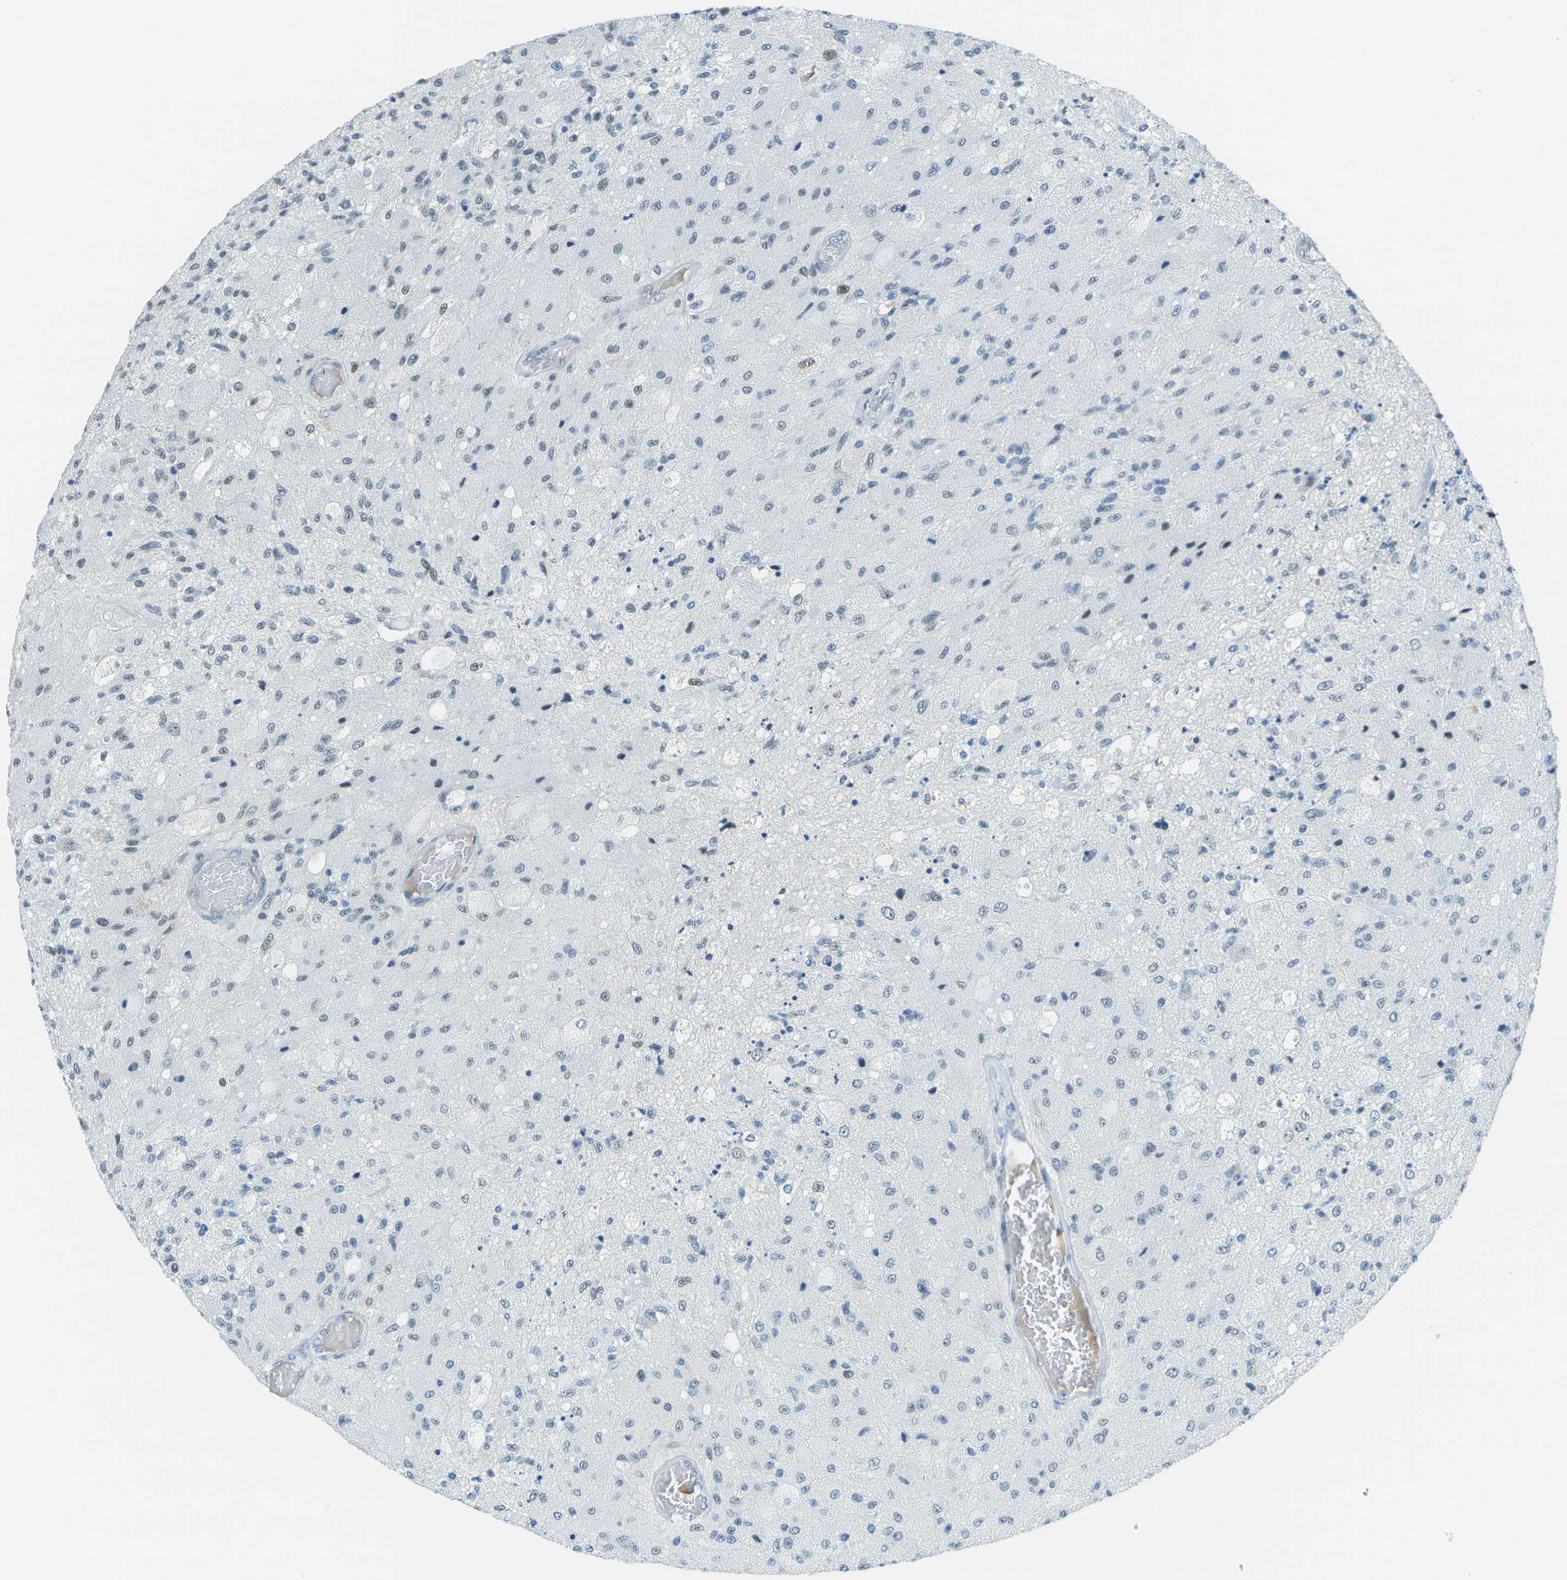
{"staining": {"intensity": "negative", "quantity": "none", "location": "none"}, "tissue": "glioma", "cell_type": "Tumor cells", "image_type": "cancer", "snomed": [{"axis": "morphology", "description": "Normal tissue, NOS"}, {"axis": "morphology", "description": "Glioma, malignant, High grade"}, {"axis": "topography", "description": "Cerebral cortex"}], "caption": "Human malignant high-grade glioma stained for a protein using immunohistochemistry demonstrates no positivity in tumor cells.", "gene": "NEK11", "patient": {"sex": "male", "age": 77}}